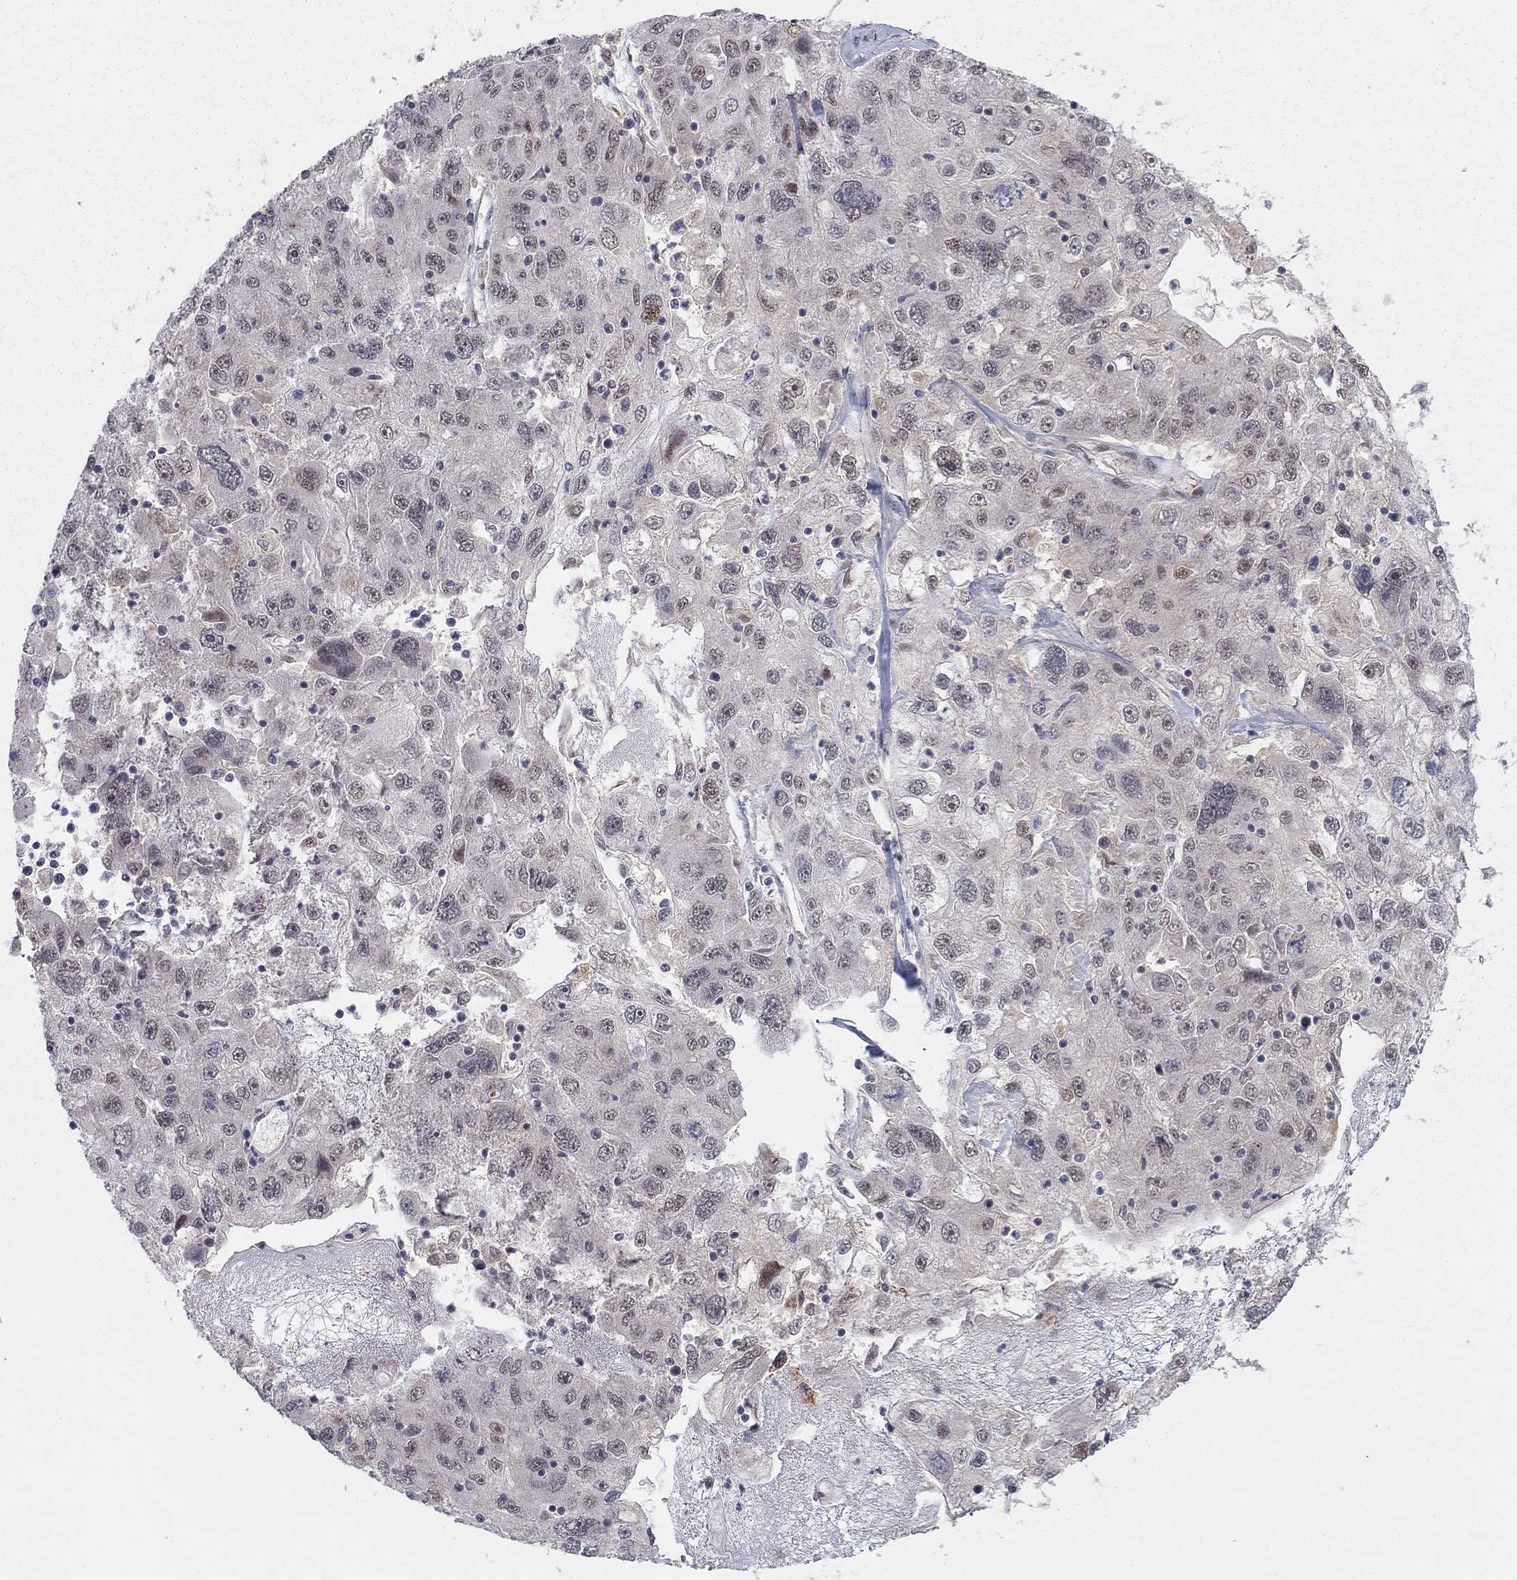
{"staining": {"intensity": "negative", "quantity": "none", "location": "none"}, "tissue": "stomach cancer", "cell_type": "Tumor cells", "image_type": "cancer", "snomed": [{"axis": "morphology", "description": "Adenocarcinoma, NOS"}, {"axis": "topography", "description": "Stomach"}], "caption": "This is a image of immunohistochemistry staining of stomach cancer (adenocarcinoma), which shows no staining in tumor cells. Brightfield microscopy of IHC stained with DAB (3,3'-diaminobenzidine) (brown) and hematoxylin (blue), captured at high magnification.", "gene": "ZNF395", "patient": {"sex": "male", "age": 56}}